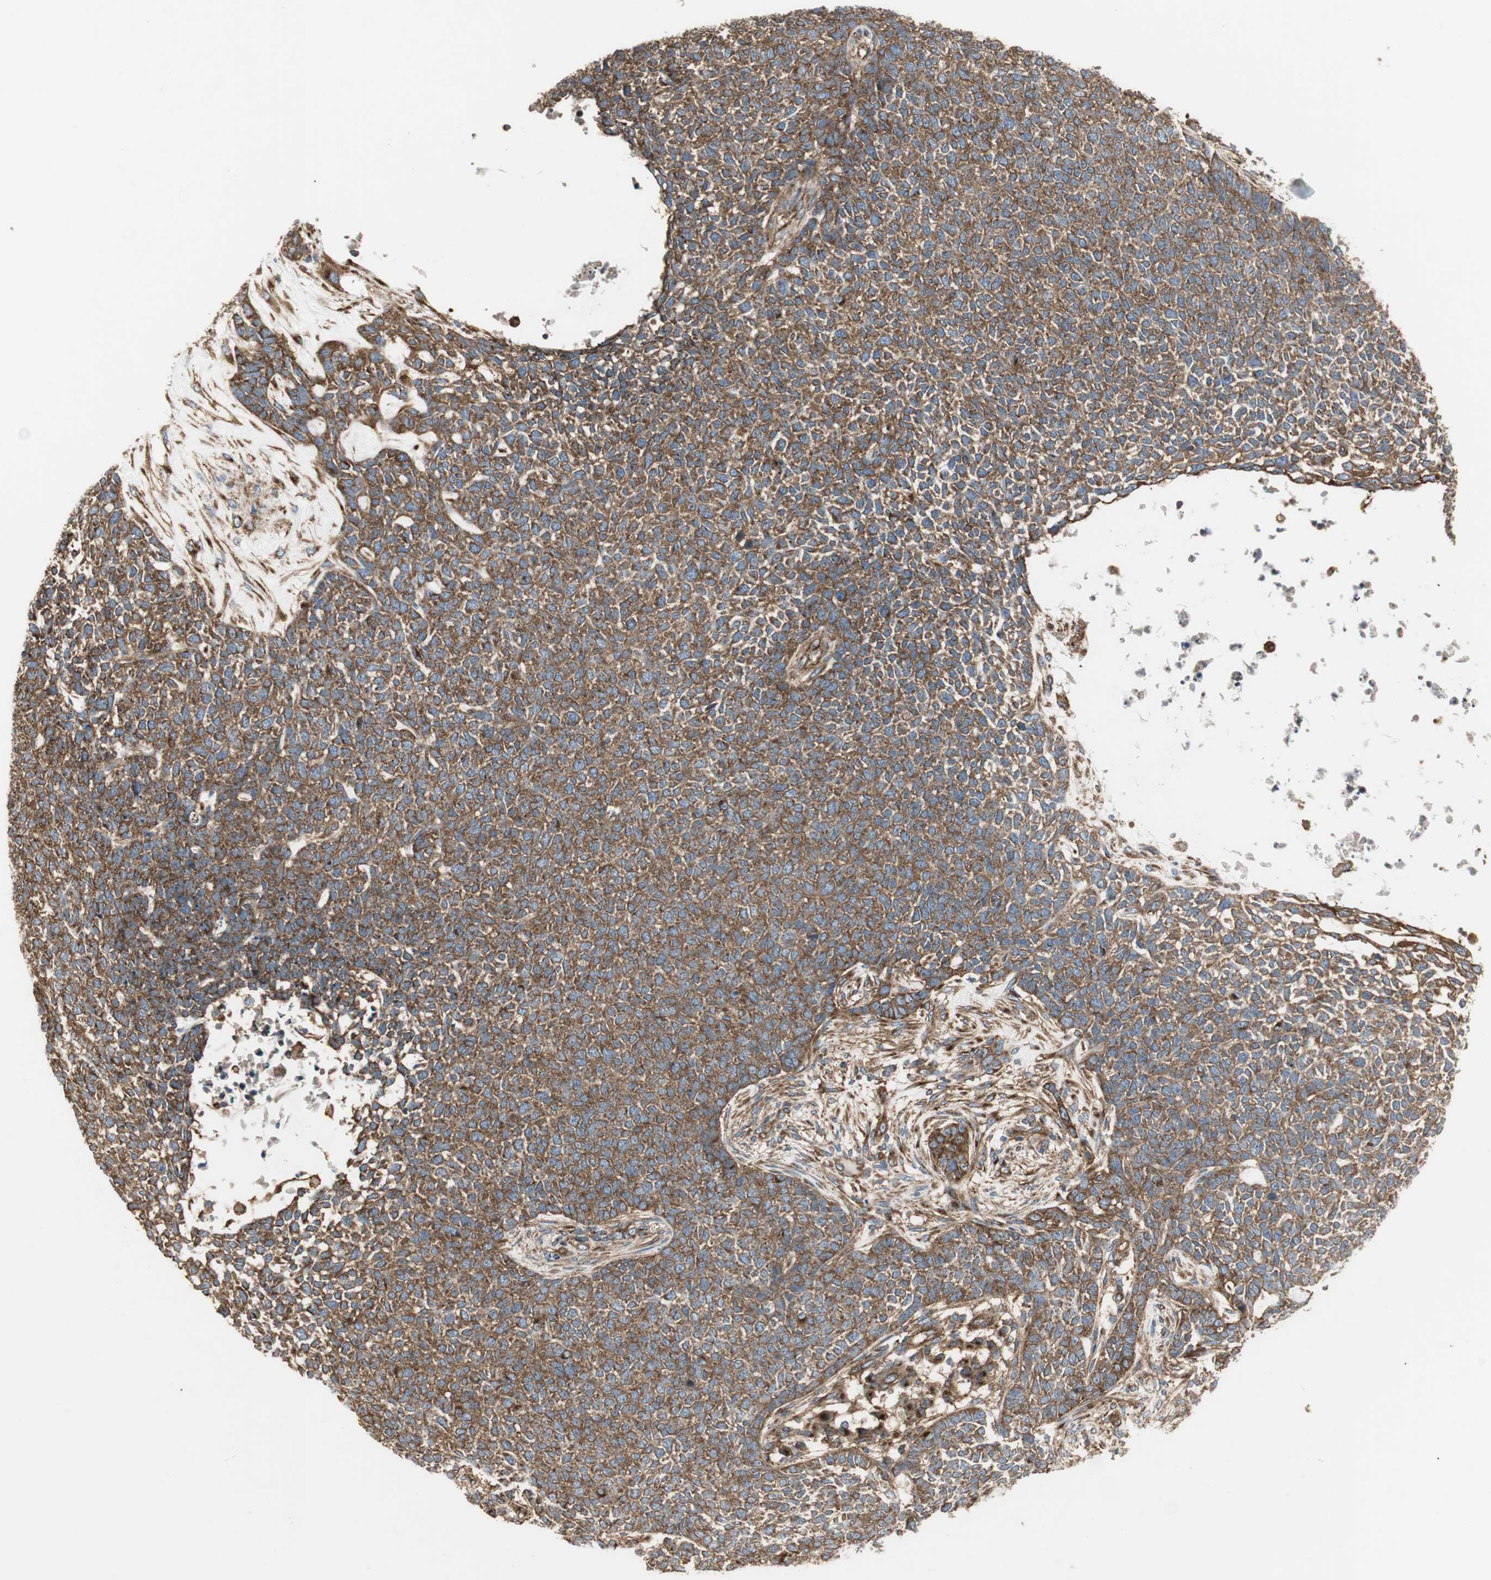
{"staining": {"intensity": "strong", "quantity": ">75%", "location": "cytoplasmic/membranous"}, "tissue": "skin cancer", "cell_type": "Tumor cells", "image_type": "cancer", "snomed": [{"axis": "morphology", "description": "Basal cell carcinoma"}, {"axis": "topography", "description": "Skin"}], "caption": "IHC histopathology image of neoplastic tissue: skin cancer (basal cell carcinoma) stained using immunohistochemistry (IHC) reveals high levels of strong protein expression localized specifically in the cytoplasmic/membranous of tumor cells, appearing as a cytoplasmic/membranous brown color.", "gene": "H6PD", "patient": {"sex": "female", "age": 84}}